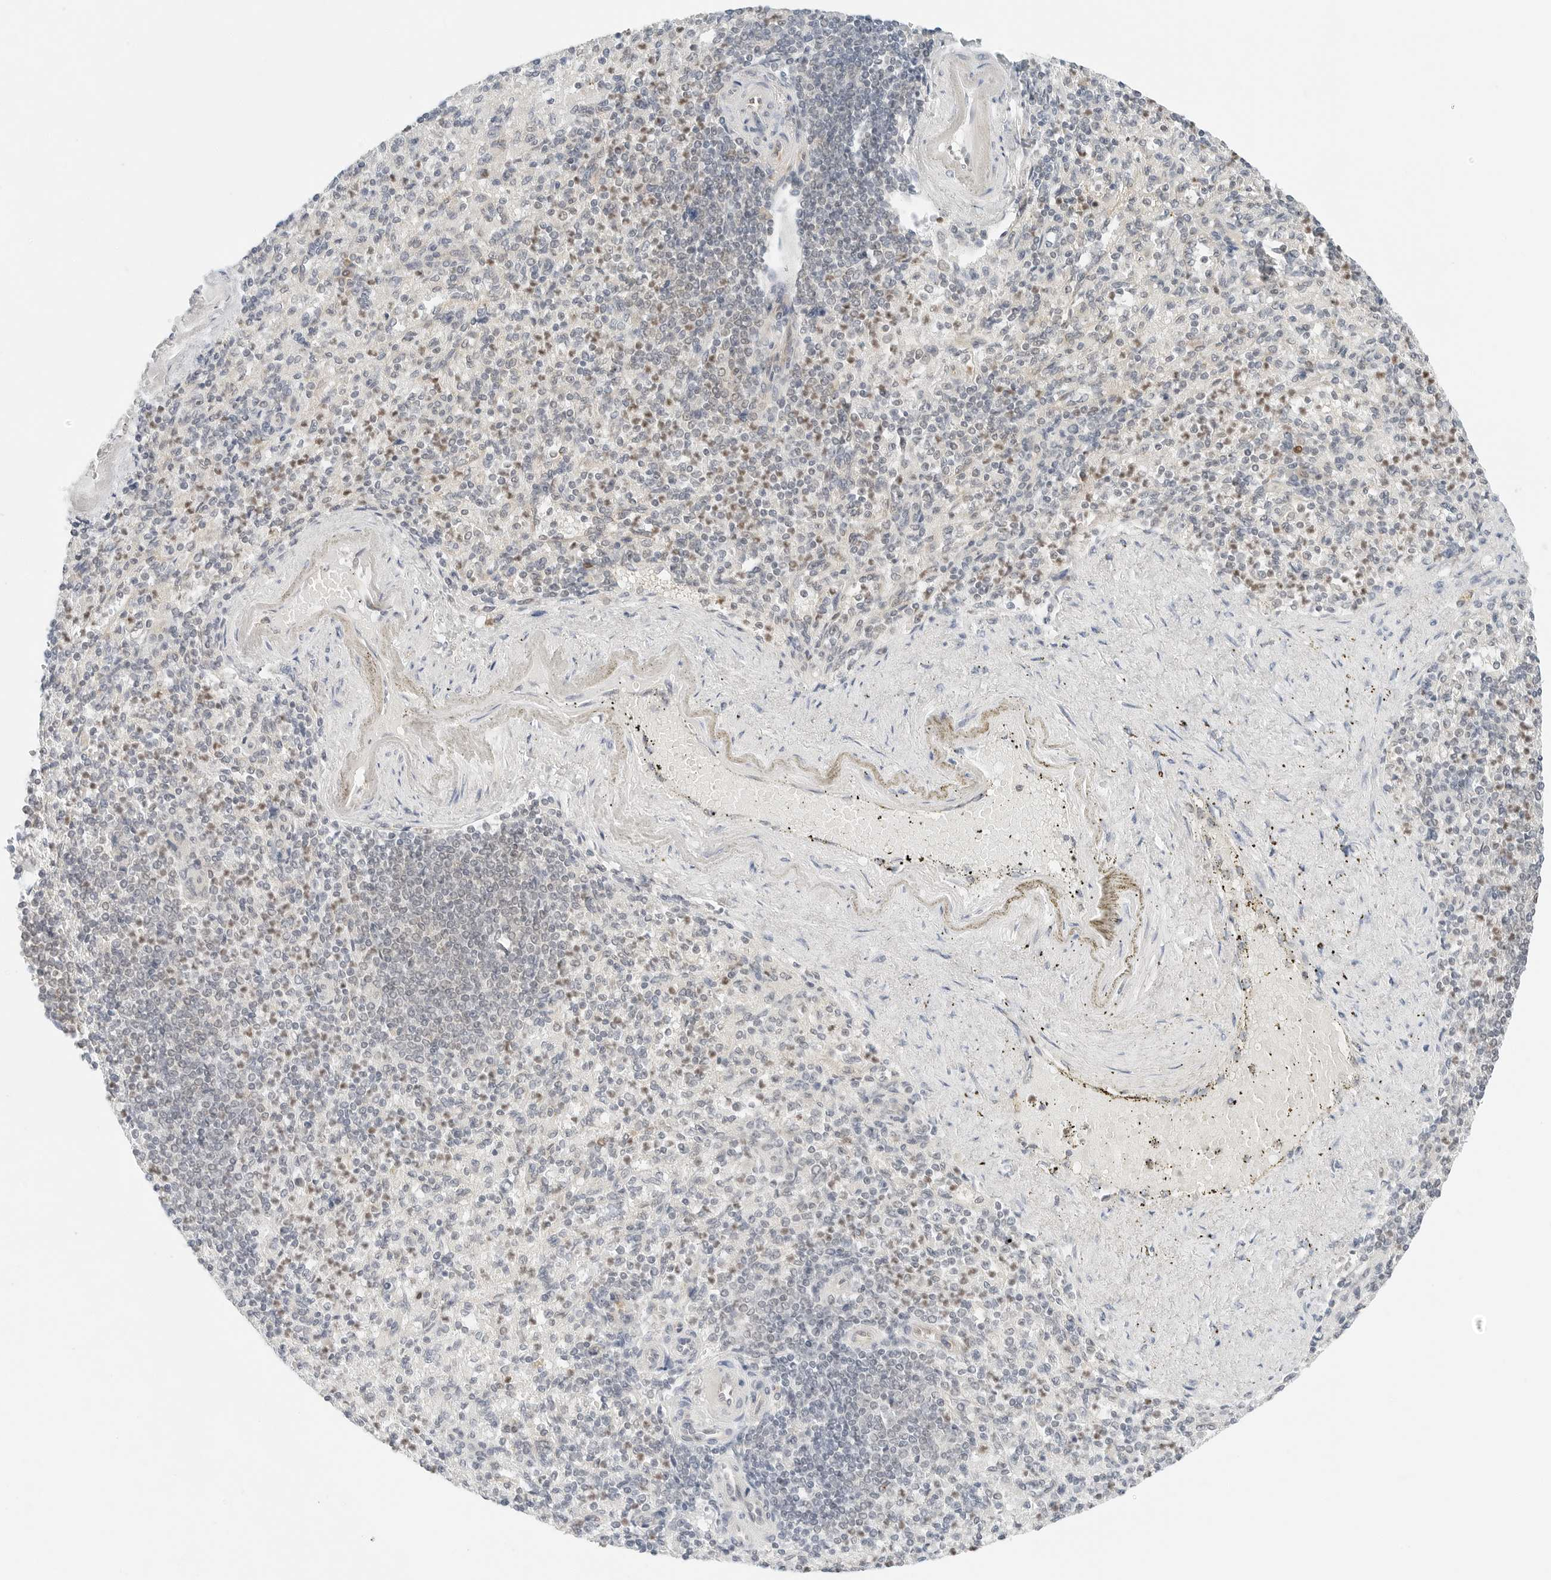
{"staining": {"intensity": "weak", "quantity": "<25%", "location": "cytoplasmic/membranous"}, "tissue": "spleen", "cell_type": "Cells in red pulp", "image_type": "normal", "snomed": [{"axis": "morphology", "description": "Normal tissue, NOS"}, {"axis": "topography", "description": "Spleen"}], "caption": "This is a photomicrograph of IHC staining of benign spleen, which shows no expression in cells in red pulp.", "gene": "IQCC", "patient": {"sex": "female", "age": 74}}